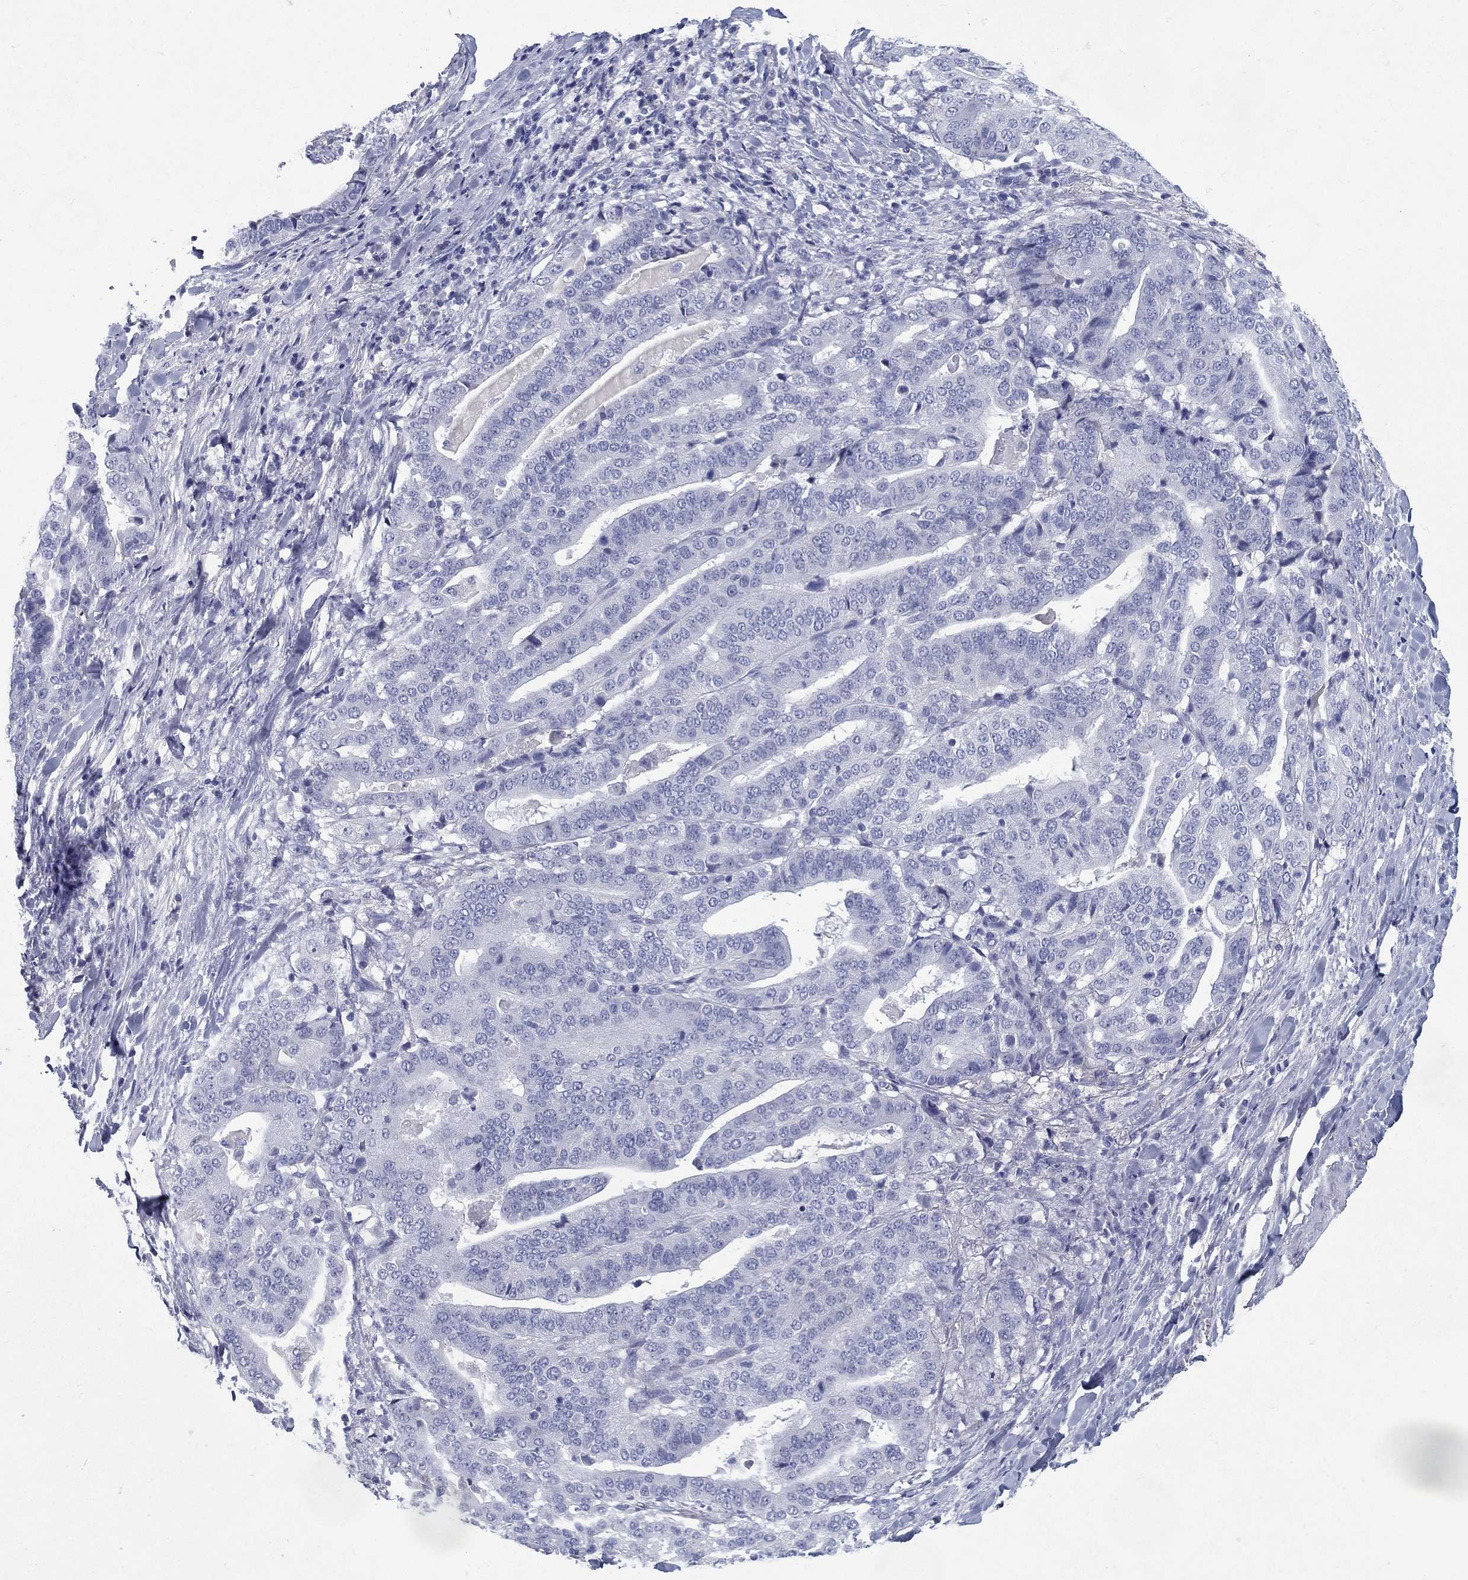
{"staining": {"intensity": "negative", "quantity": "none", "location": "none"}, "tissue": "stomach cancer", "cell_type": "Tumor cells", "image_type": "cancer", "snomed": [{"axis": "morphology", "description": "Adenocarcinoma, NOS"}, {"axis": "topography", "description": "Stomach"}], "caption": "This is an IHC histopathology image of stomach adenocarcinoma. There is no expression in tumor cells.", "gene": "RGS13", "patient": {"sex": "male", "age": 48}}